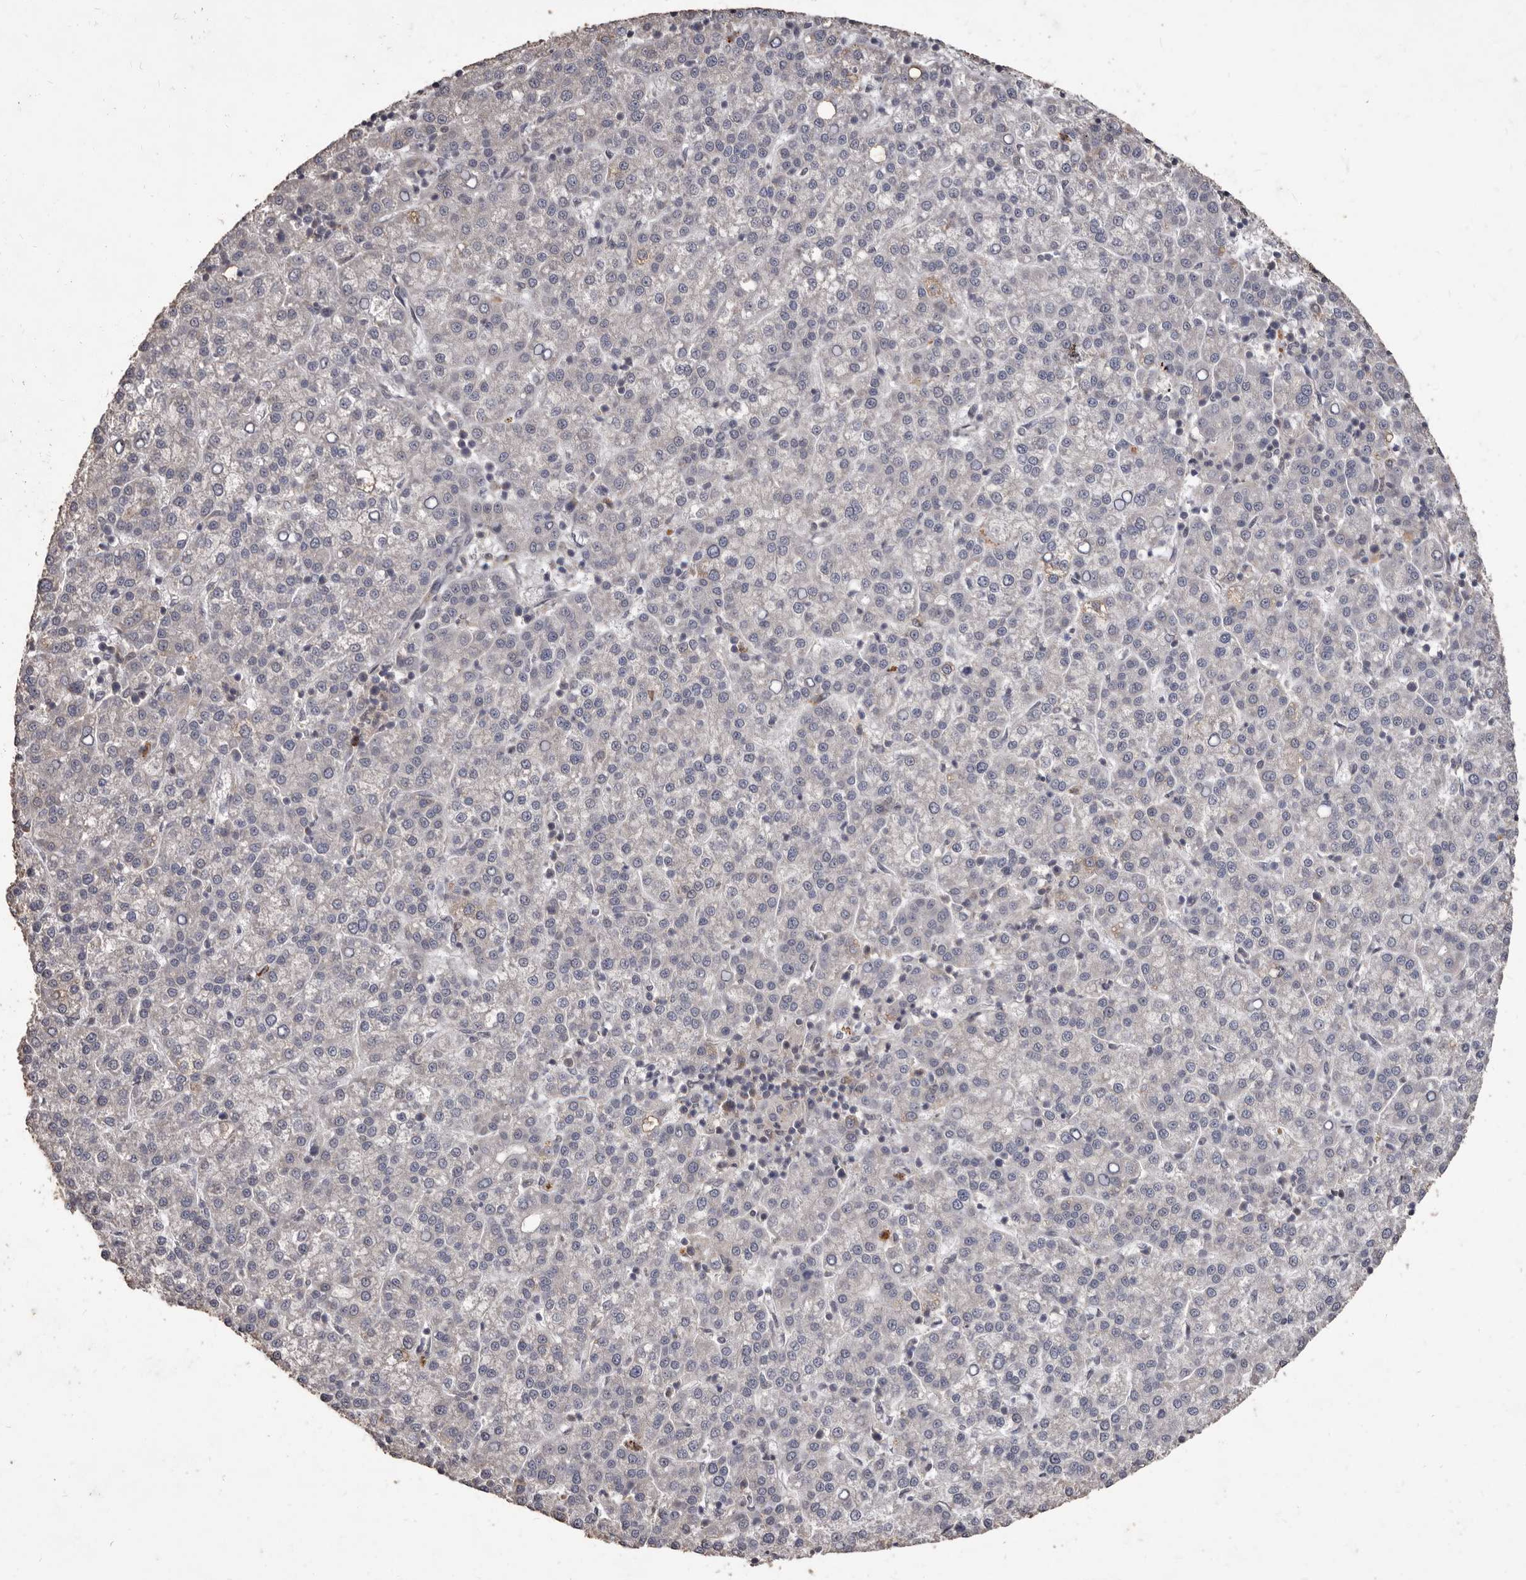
{"staining": {"intensity": "negative", "quantity": "none", "location": "none"}, "tissue": "liver cancer", "cell_type": "Tumor cells", "image_type": "cancer", "snomed": [{"axis": "morphology", "description": "Carcinoma, Hepatocellular, NOS"}, {"axis": "topography", "description": "Liver"}], "caption": "Immunohistochemistry (IHC) image of neoplastic tissue: human liver hepatocellular carcinoma stained with DAB displays no significant protein staining in tumor cells. (Immunohistochemistry (IHC), brightfield microscopy, high magnification).", "gene": "ACLY", "patient": {"sex": "female", "age": 58}}